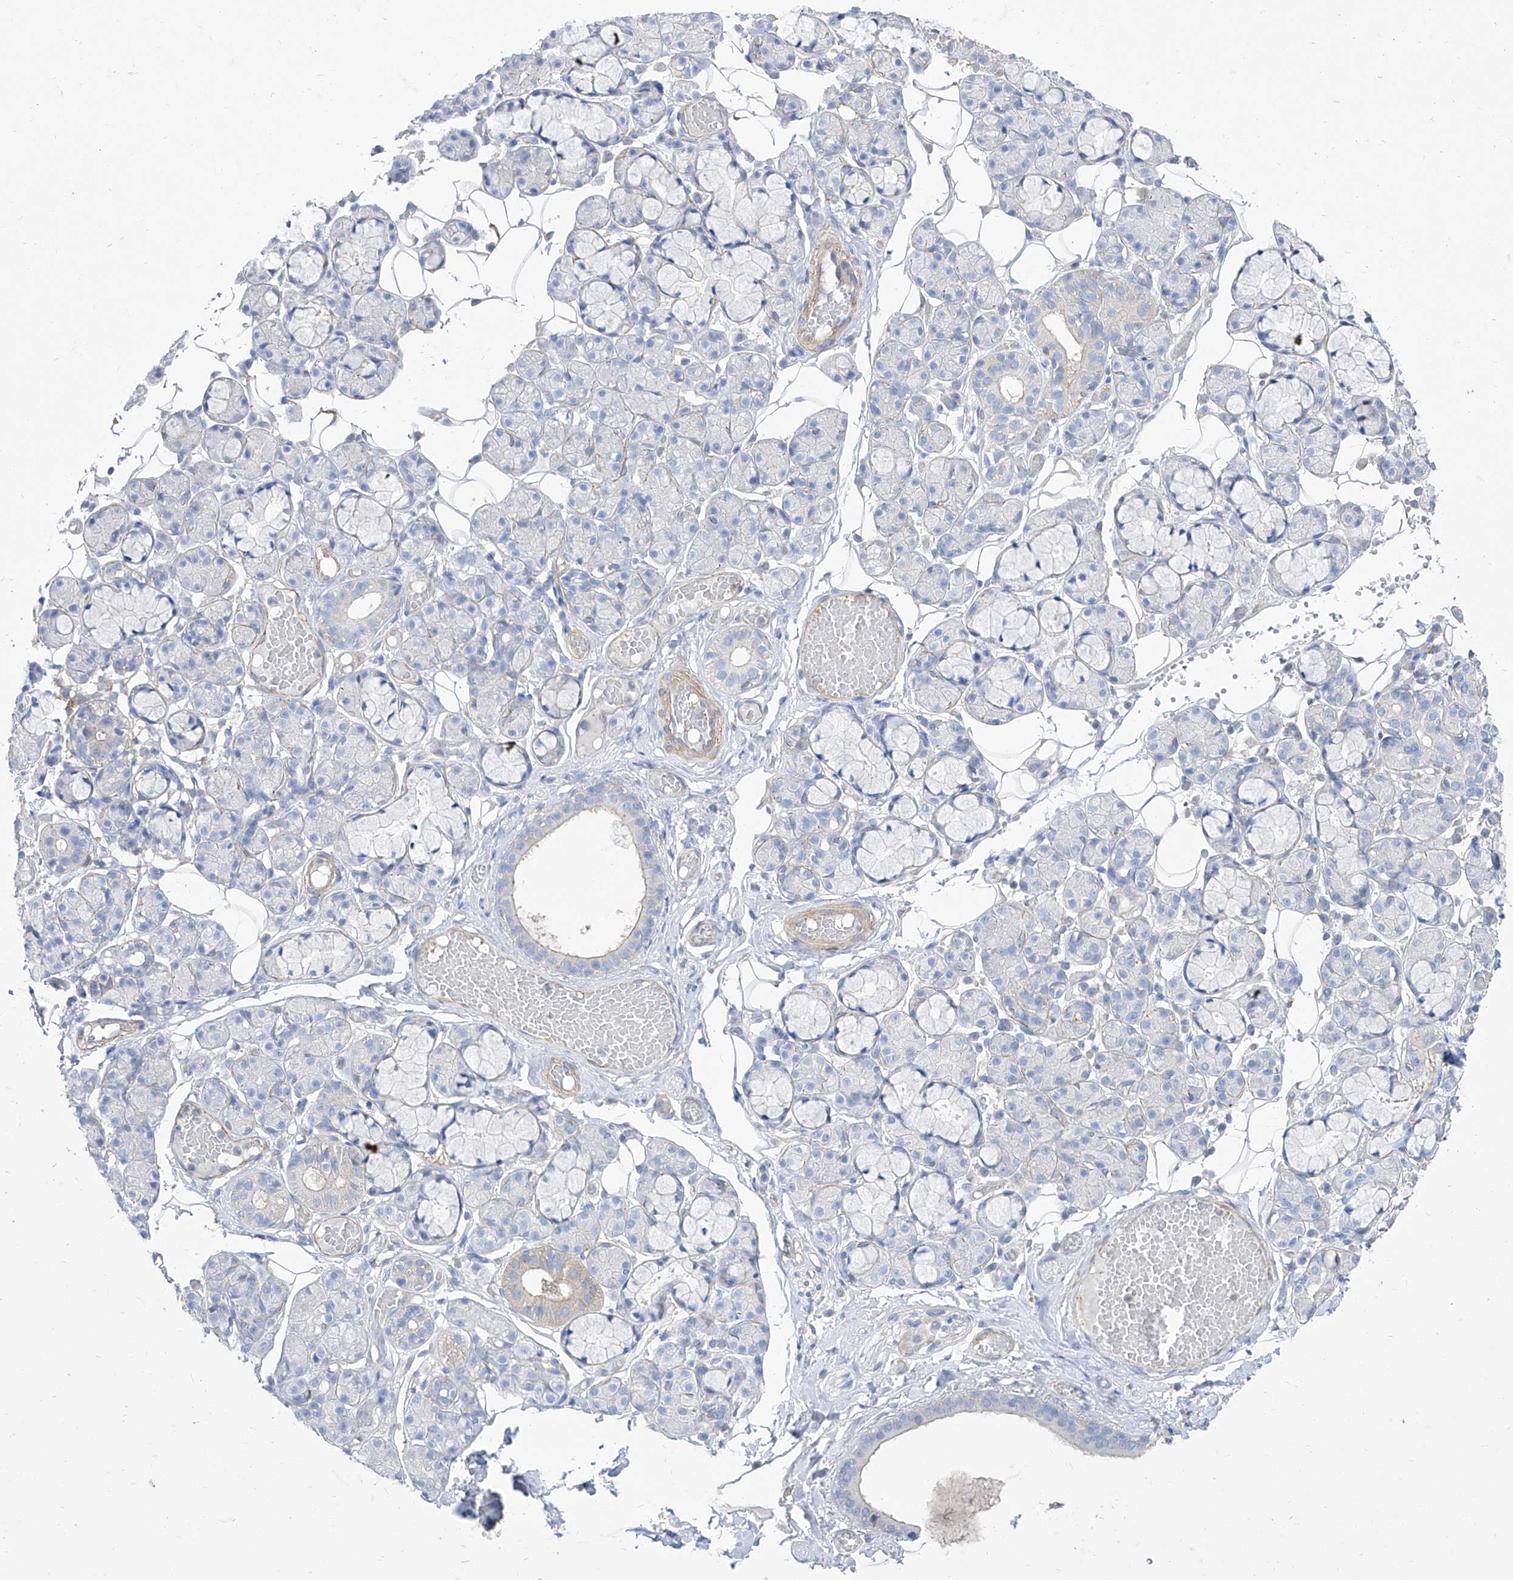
{"staining": {"intensity": "negative", "quantity": "none", "location": "none"}, "tissue": "salivary gland", "cell_type": "Glandular cells", "image_type": "normal", "snomed": [{"axis": "morphology", "description": "Normal tissue, NOS"}, {"axis": "topography", "description": "Salivary gland"}], "caption": "IHC photomicrograph of benign human salivary gland stained for a protein (brown), which shows no staining in glandular cells.", "gene": "C1orf74", "patient": {"sex": "male", "age": 63}}